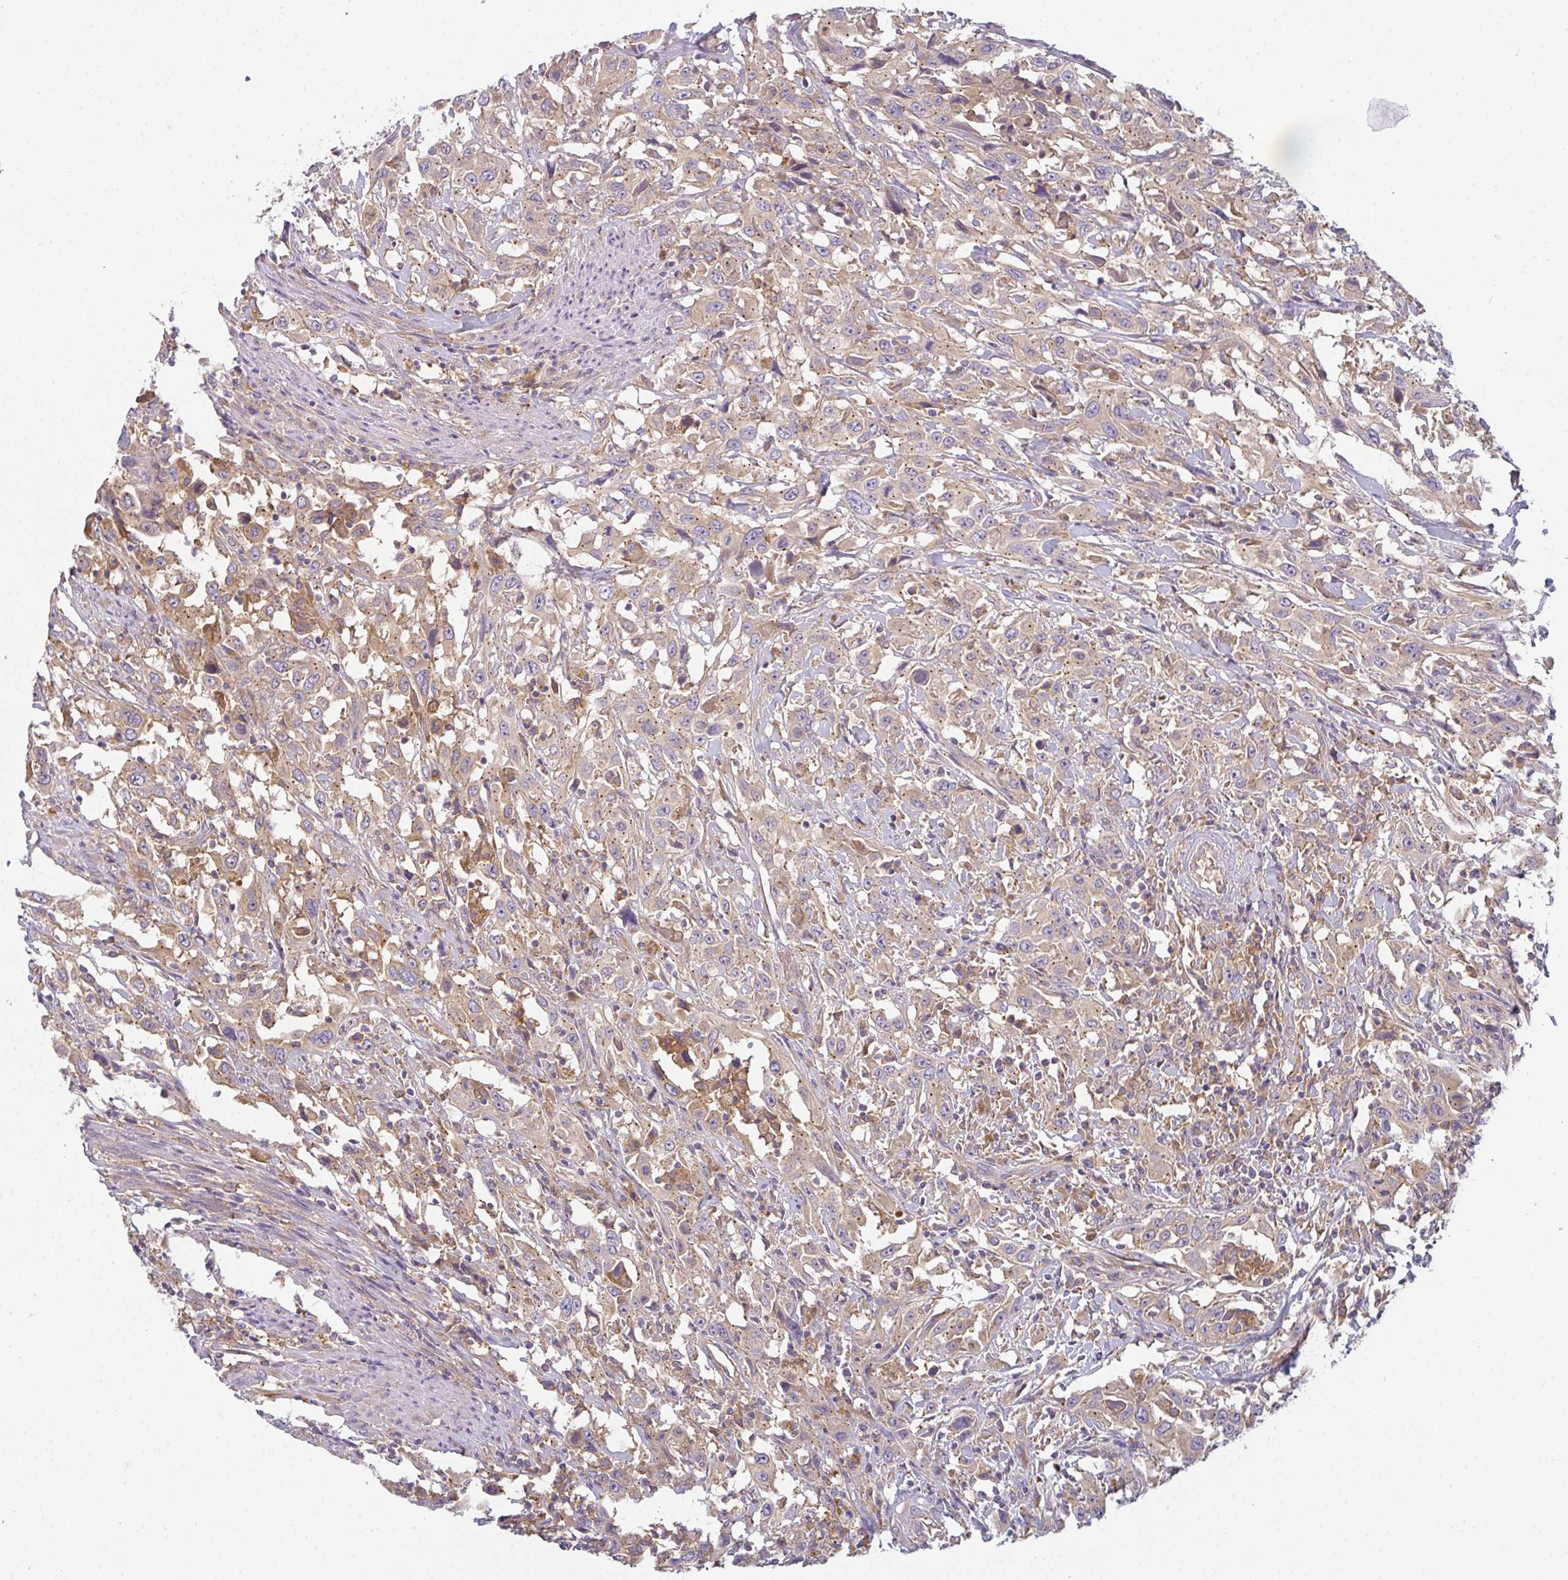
{"staining": {"intensity": "moderate", "quantity": ">75%", "location": "cytoplasmic/membranous"}, "tissue": "urothelial cancer", "cell_type": "Tumor cells", "image_type": "cancer", "snomed": [{"axis": "morphology", "description": "Urothelial carcinoma, High grade"}, {"axis": "topography", "description": "Urinary bladder"}], "caption": "Urothelial carcinoma (high-grade) stained with DAB (3,3'-diaminobenzidine) IHC demonstrates medium levels of moderate cytoplasmic/membranous expression in about >75% of tumor cells.", "gene": "SNX5", "patient": {"sex": "male", "age": 61}}